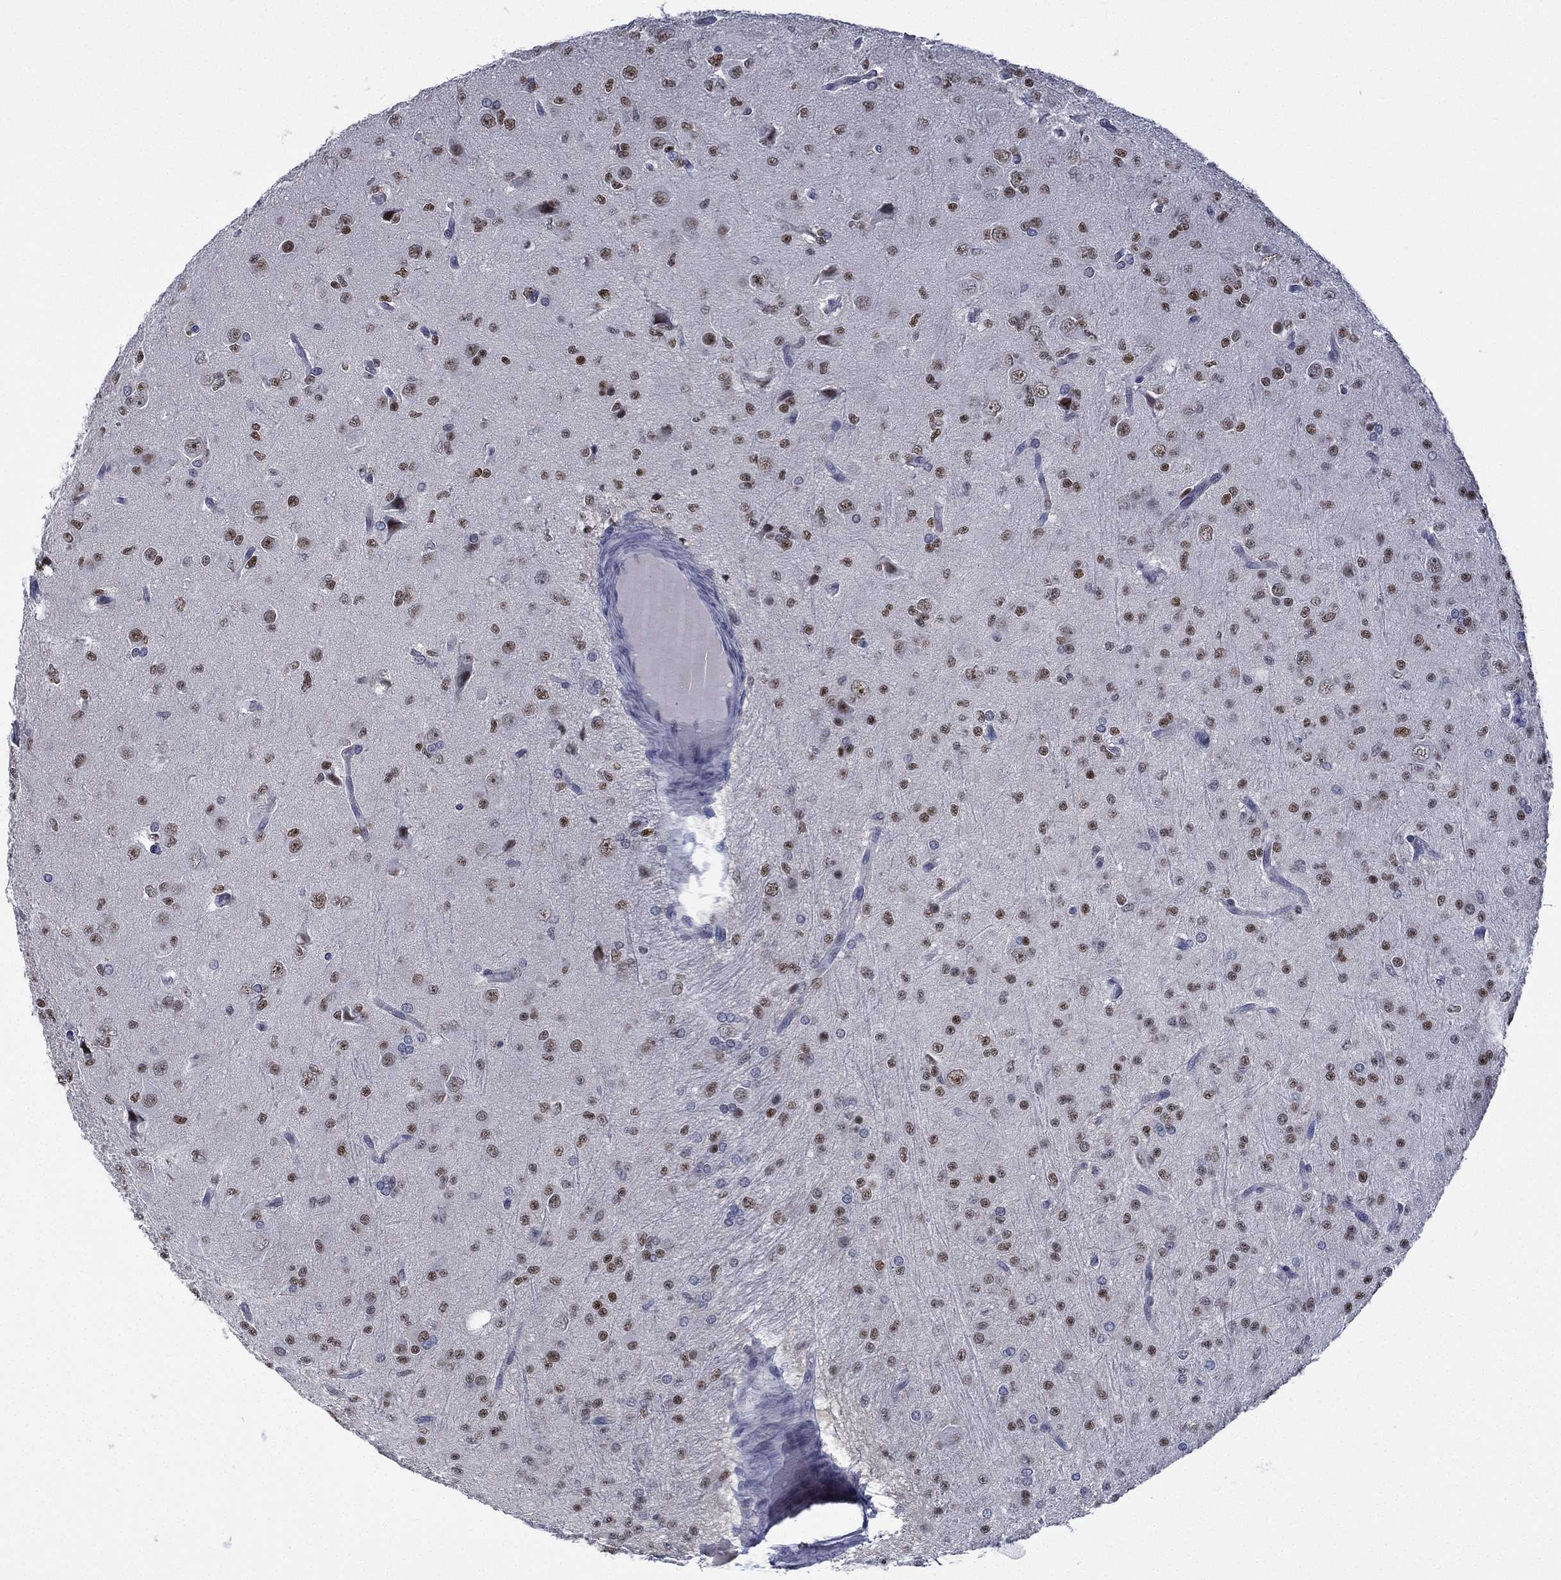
{"staining": {"intensity": "strong", "quantity": "25%-75%", "location": "nuclear"}, "tissue": "glioma", "cell_type": "Tumor cells", "image_type": "cancer", "snomed": [{"axis": "morphology", "description": "Glioma, malignant, Low grade"}, {"axis": "topography", "description": "Brain"}], "caption": "IHC (DAB (3,3'-diaminobenzidine)) staining of human glioma displays strong nuclear protein positivity in approximately 25%-75% of tumor cells. The protein of interest is stained brown, and the nuclei are stained in blue (DAB (3,3'-diaminobenzidine) IHC with brightfield microscopy, high magnification).", "gene": "ZNF711", "patient": {"sex": "male", "age": 27}}